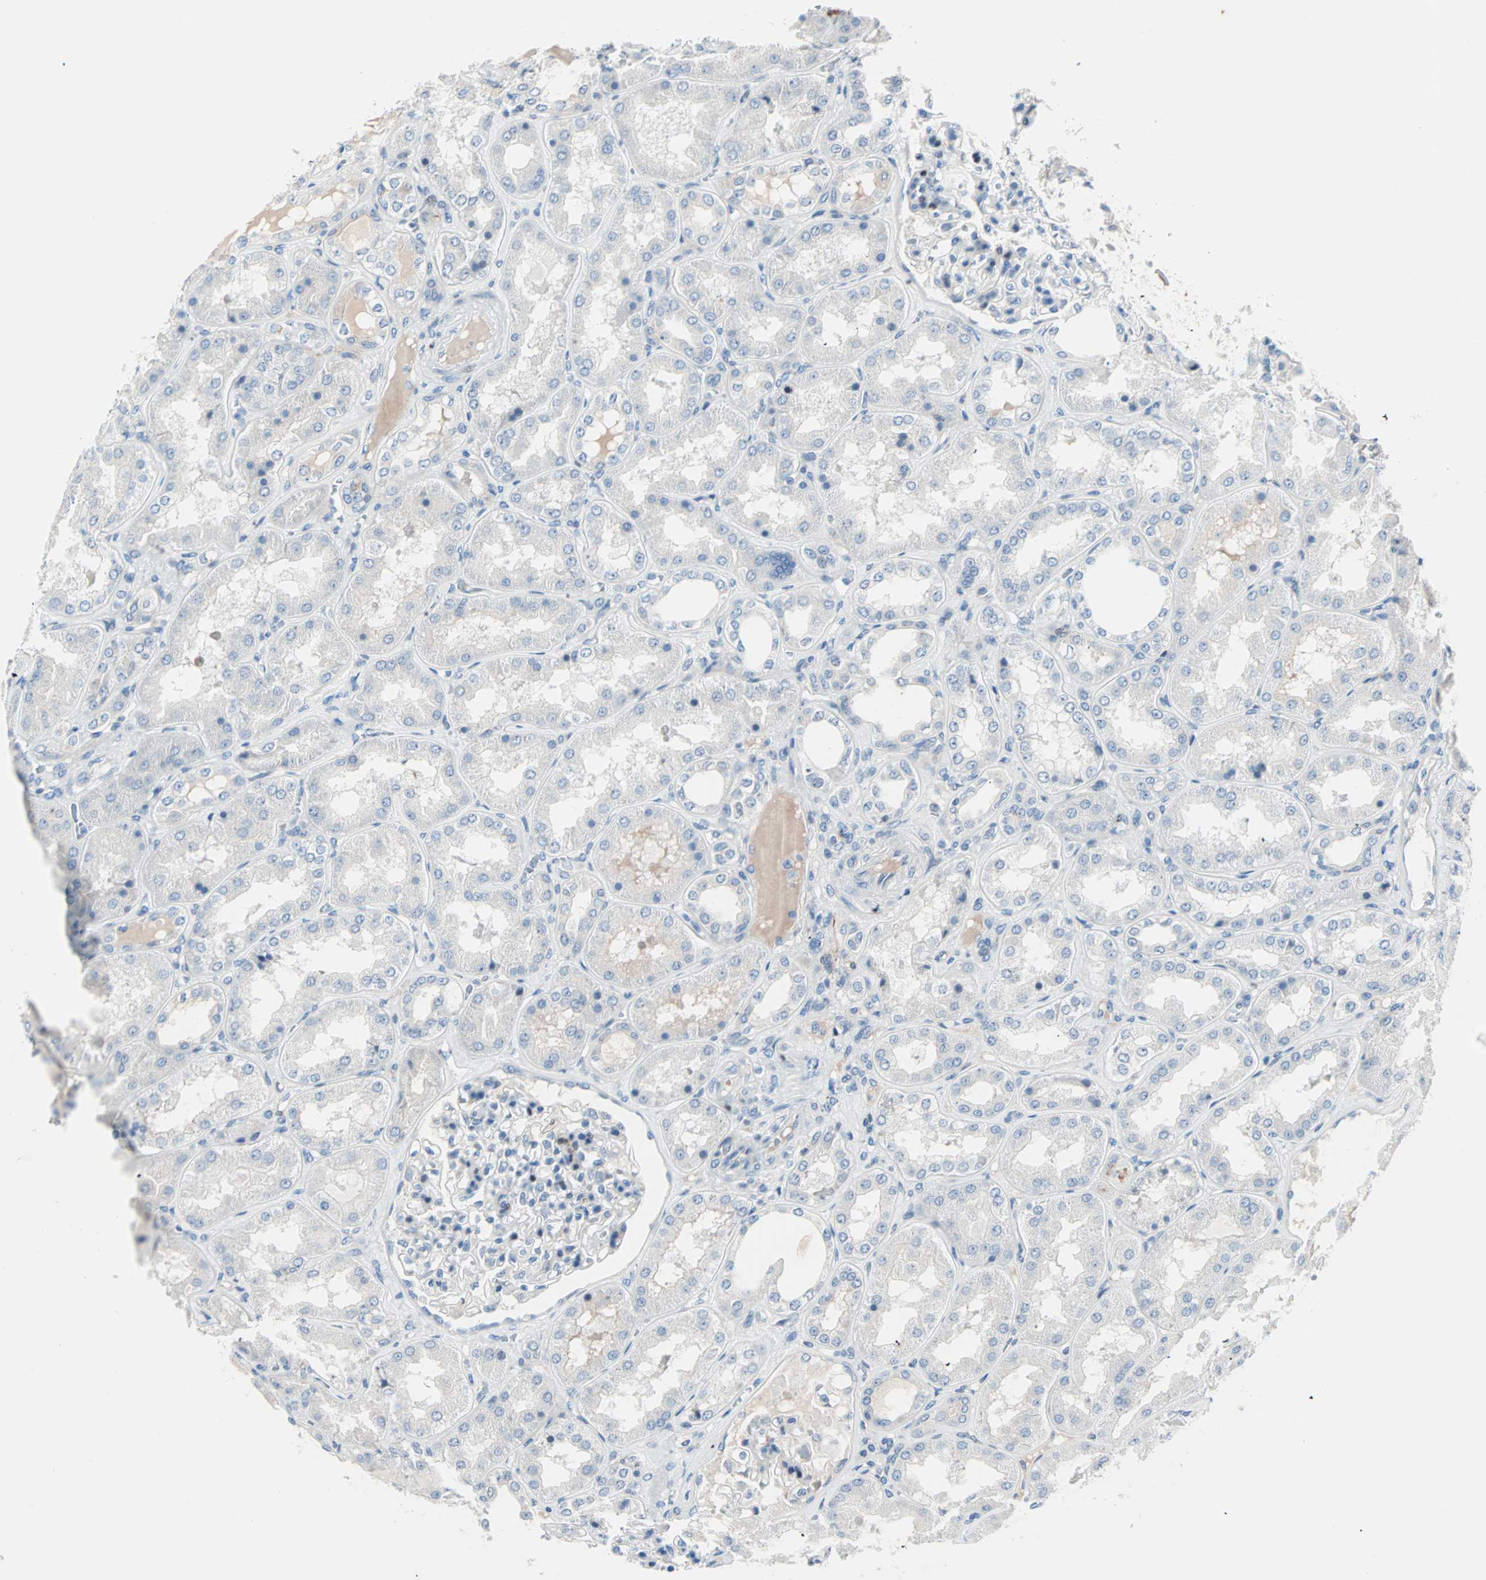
{"staining": {"intensity": "negative", "quantity": "none", "location": "none"}, "tissue": "kidney", "cell_type": "Cells in glomeruli", "image_type": "normal", "snomed": [{"axis": "morphology", "description": "Normal tissue, NOS"}, {"axis": "topography", "description": "Kidney"}], "caption": "This is a image of IHC staining of benign kidney, which shows no positivity in cells in glomeruli. Brightfield microscopy of immunohistochemistry (IHC) stained with DAB (3,3'-diaminobenzidine) (brown) and hematoxylin (blue), captured at high magnification.", "gene": "NEFH", "patient": {"sex": "female", "age": 56}}